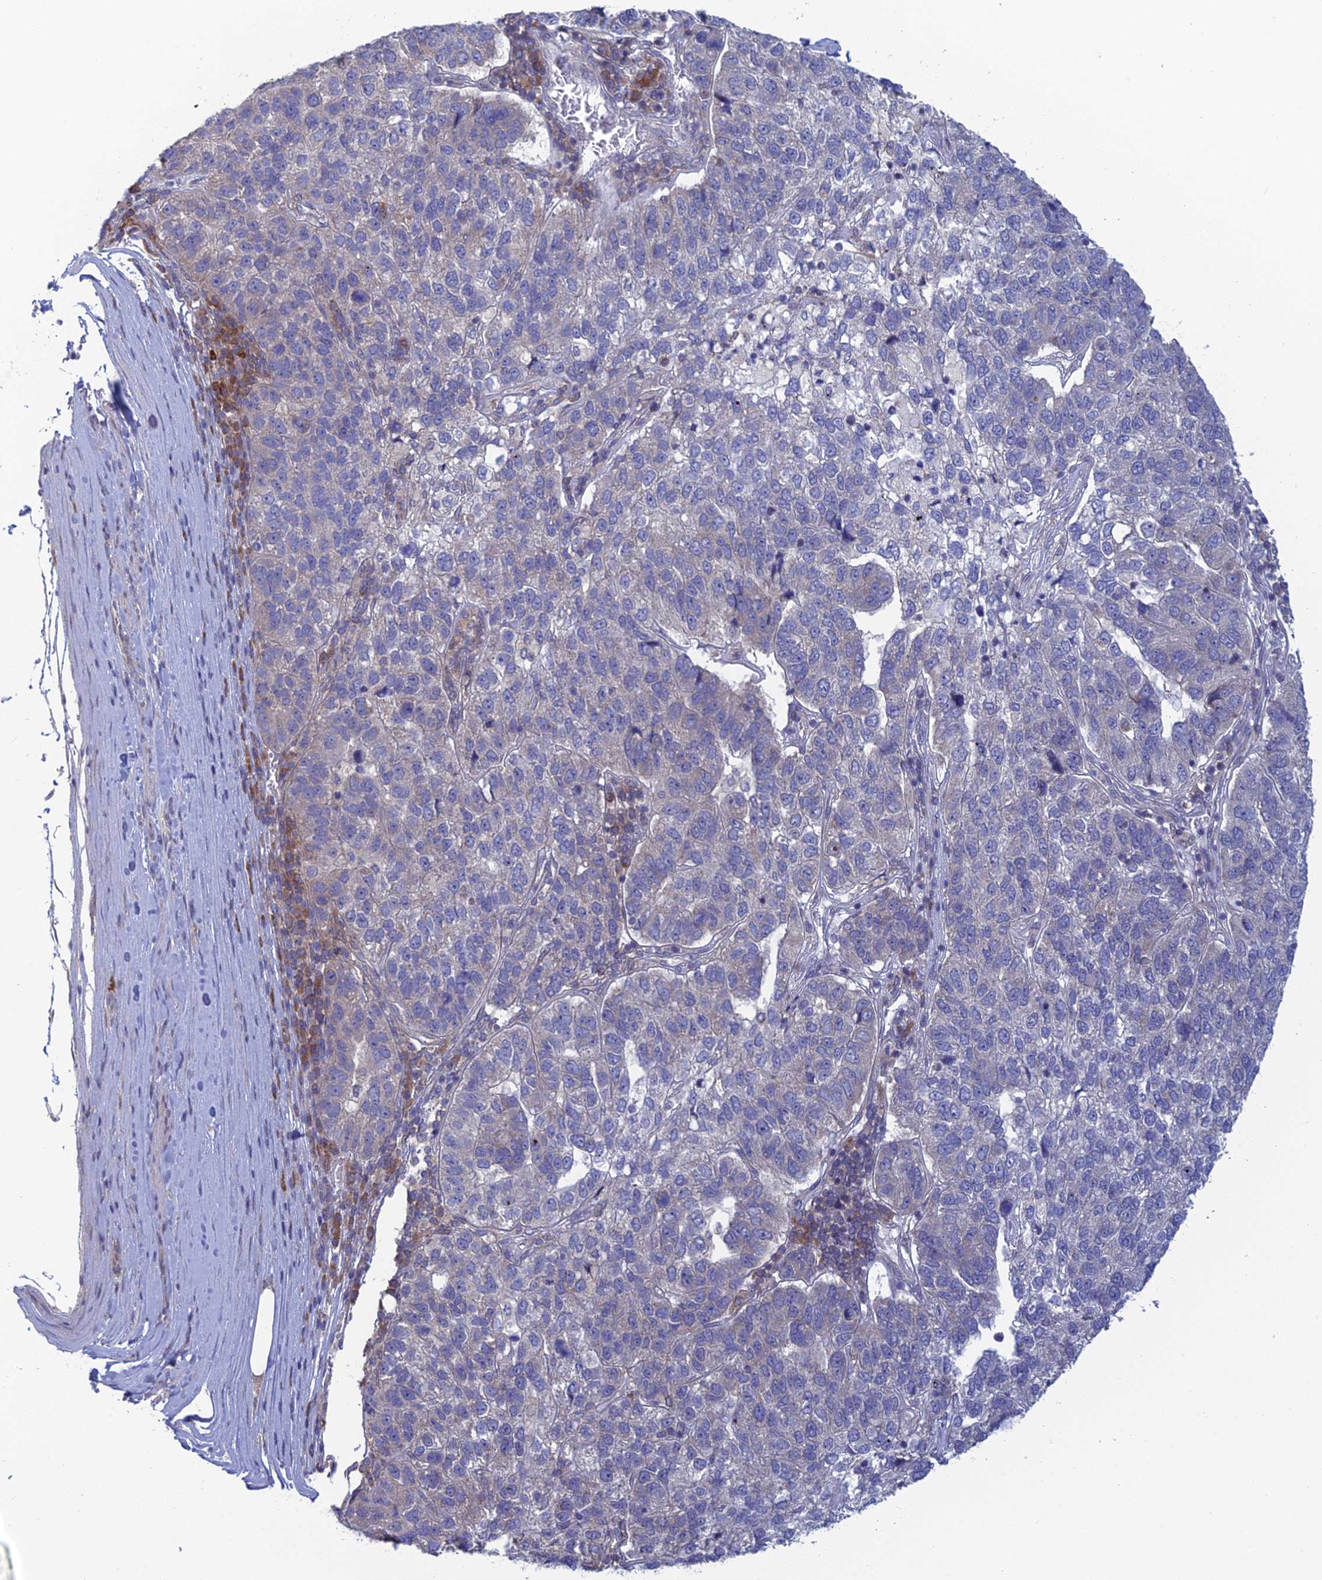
{"staining": {"intensity": "negative", "quantity": "none", "location": "none"}, "tissue": "pancreatic cancer", "cell_type": "Tumor cells", "image_type": "cancer", "snomed": [{"axis": "morphology", "description": "Adenocarcinoma, NOS"}, {"axis": "topography", "description": "Pancreas"}], "caption": "IHC histopathology image of neoplastic tissue: pancreatic cancer (adenocarcinoma) stained with DAB (3,3'-diaminobenzidine) demonstrates no significant protein positivity in tumor cells.", "gene": "SRA1", "patient": {"sex": "female", "age": 61}}